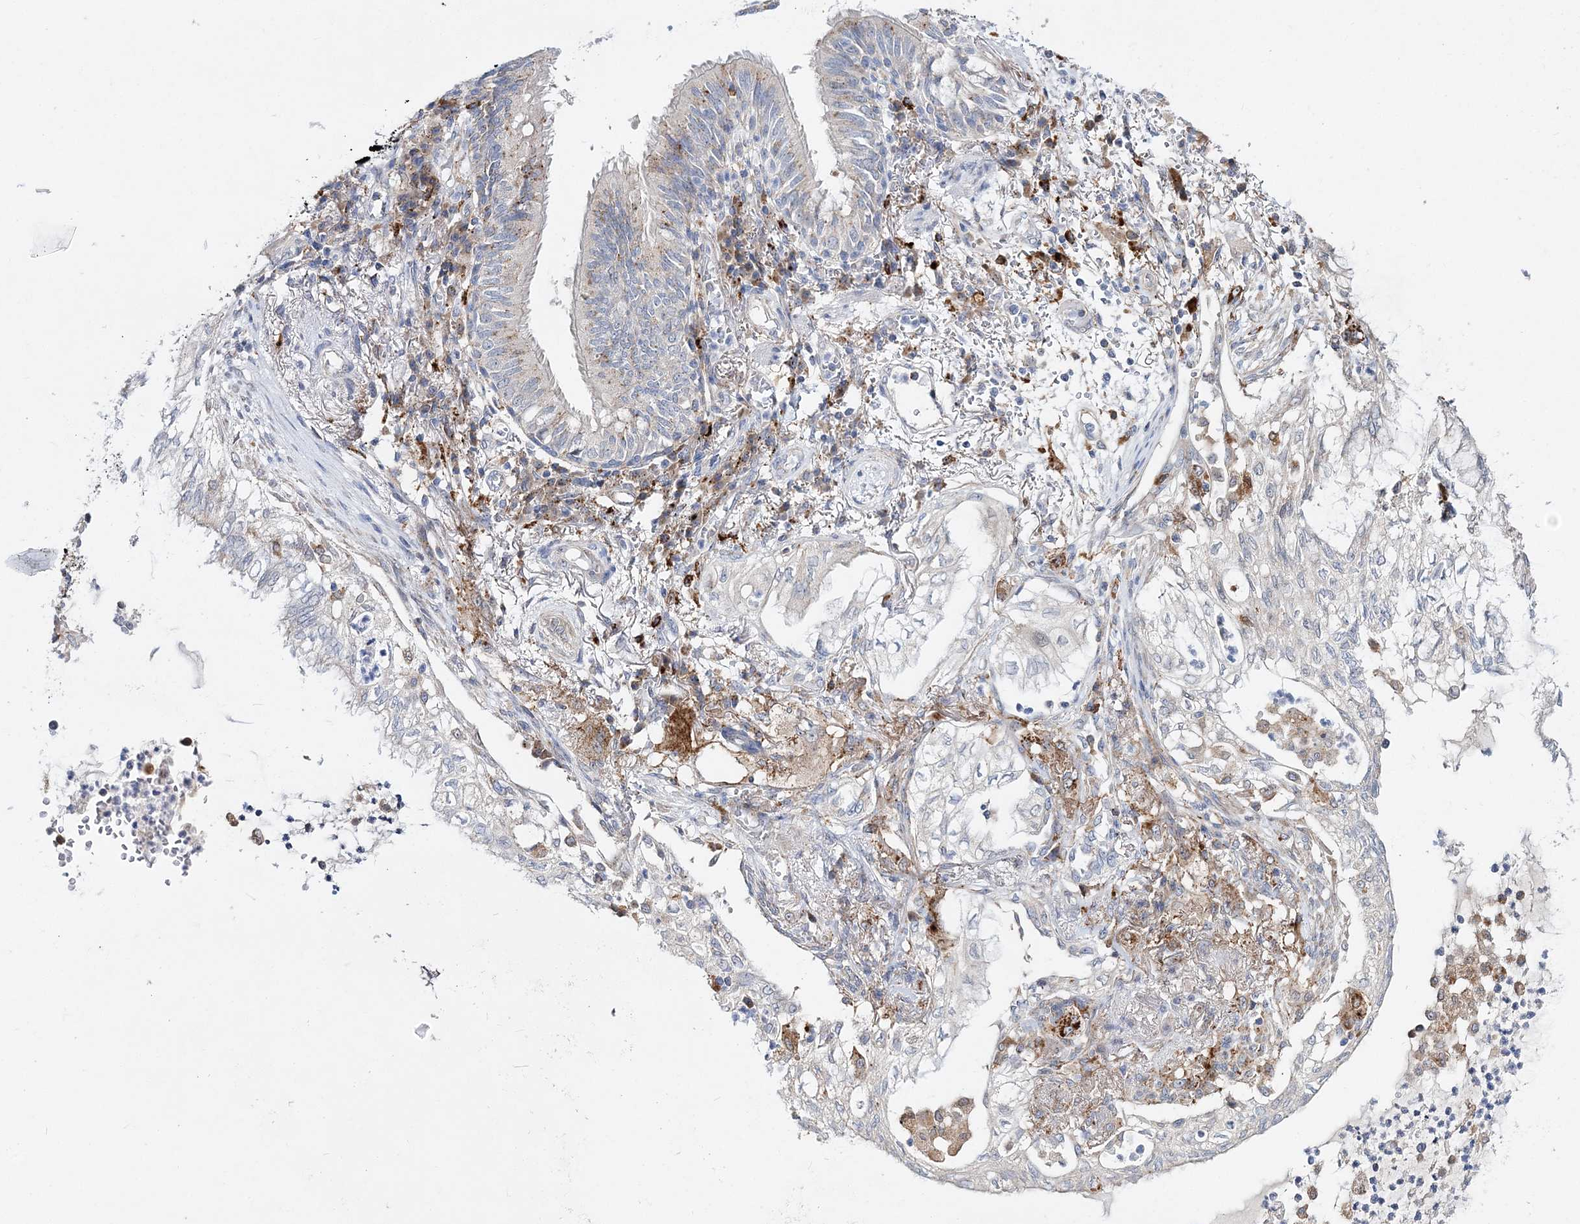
{"staining": {"intensity": "negative", "quantity": "none", "location": "none"}, "tissue": "lung cancer", "cell_type": "Tumor cells", "image_type": "cancer", "snomed": [{"axis": "morphology", "description": "Adenocarcinoma, NOS"}, {"axis": "topography", "description": "Lung"}], "caption": "The immunohistochemistry micrograph has no significant positivity in tumor cells of adenocarcinoma (lung) tissue. (IHC, brightfield microscopy, high magnification).", "gene": "C3orf38", "patient": {"sex": "female", "age": 70}}